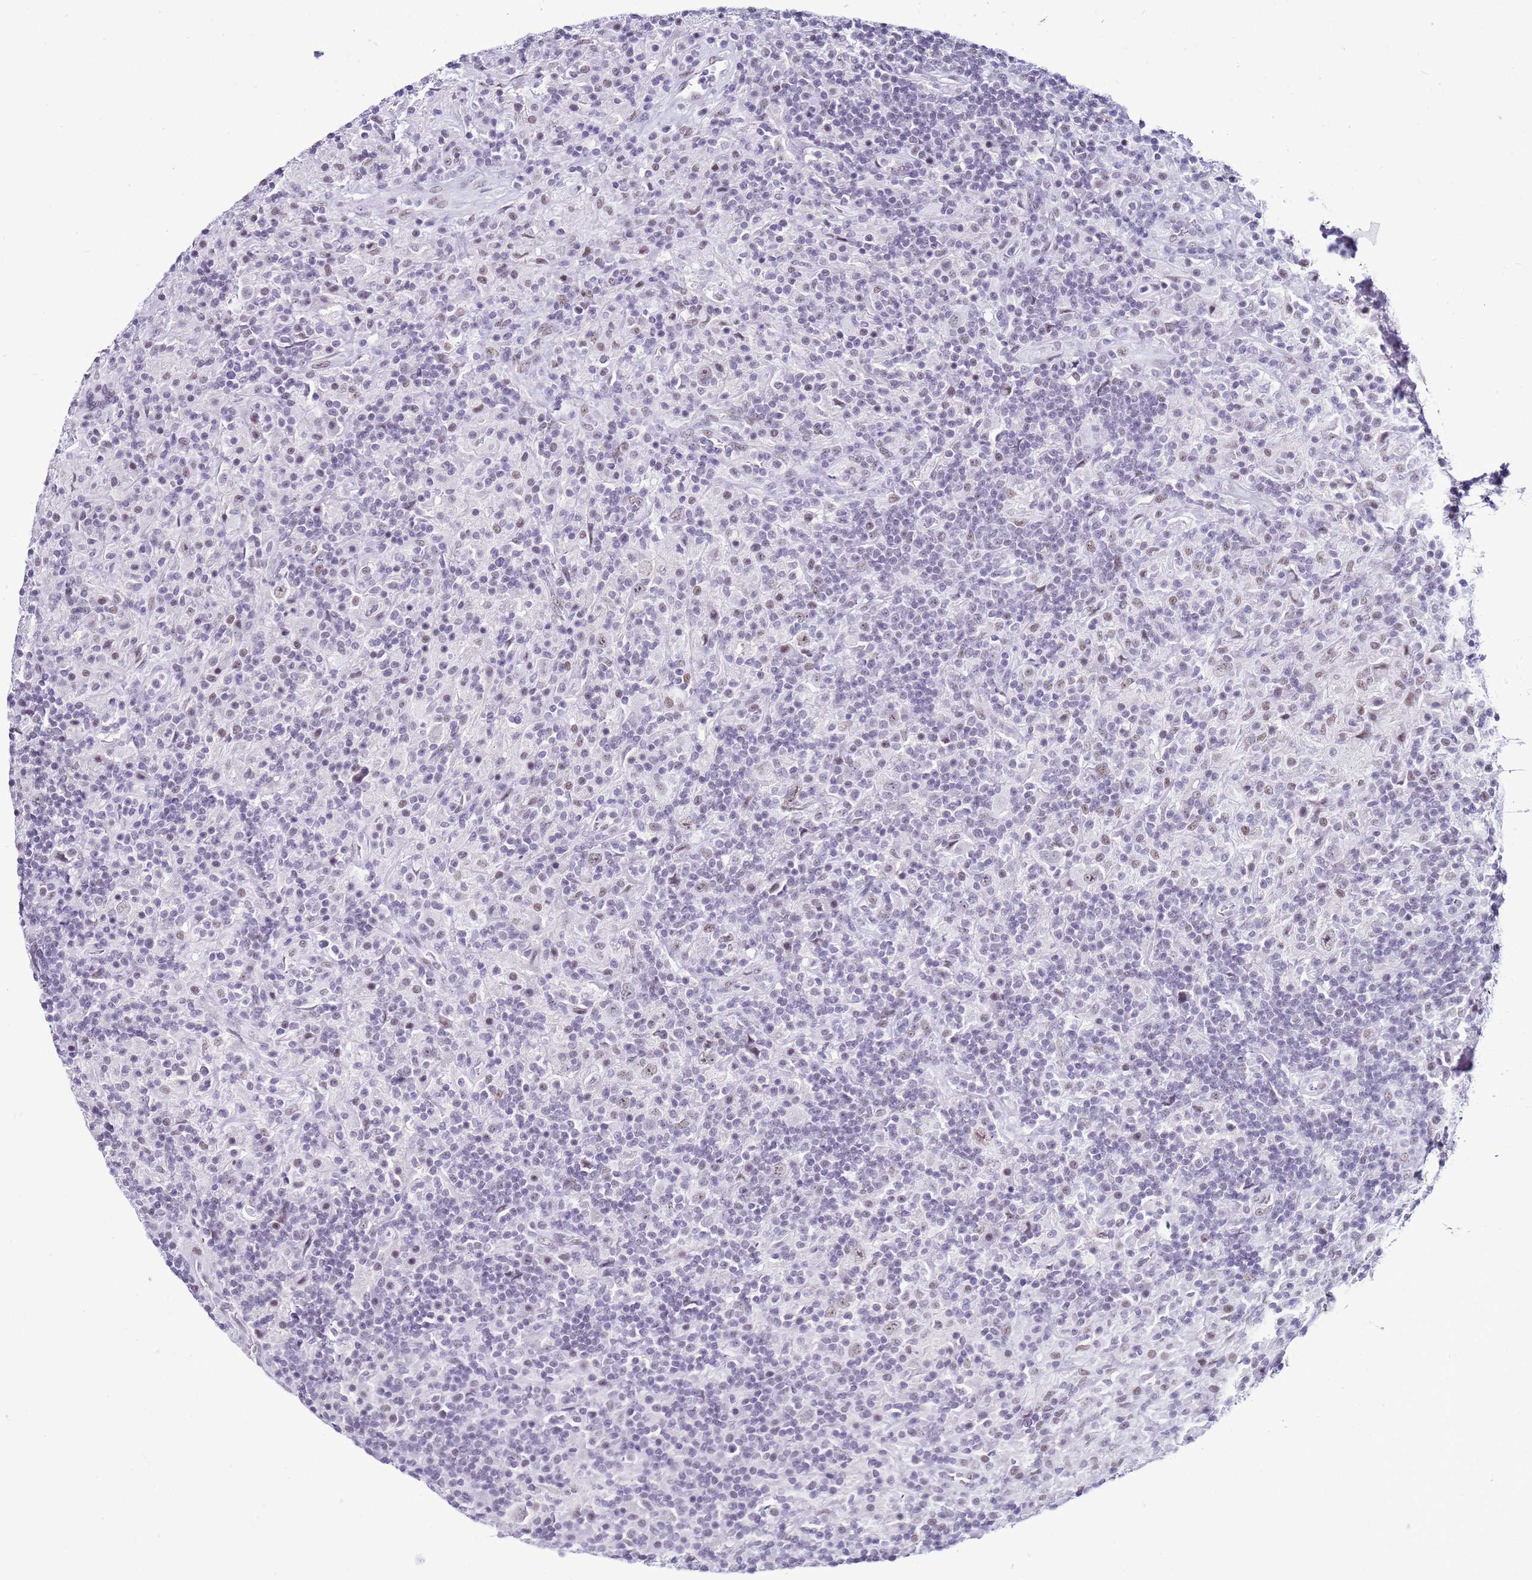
{"staining": {"intensity": "negative", "quantity": "none", "location": "none"}, "tissue": "lymphoma", "cell_type": "Tumor cells", "image_type": "cancer", "snomed": [{"axis": "morphology", "description": "Hodgkin's disease, NOS"}, {"axis": "topography", "description": "Lymph node"}], "caption": "Immunohistochemical staining of human Hodgkin's disease reveals no significant expression in tumor cells. The staining is performed using DAB (3,3'-diaminobenzidine) brown chromogen with nuclei counter-stained in using hematoxylin.", "gene": "DHX15", "patient": {"sex": "male", "age": 70}}